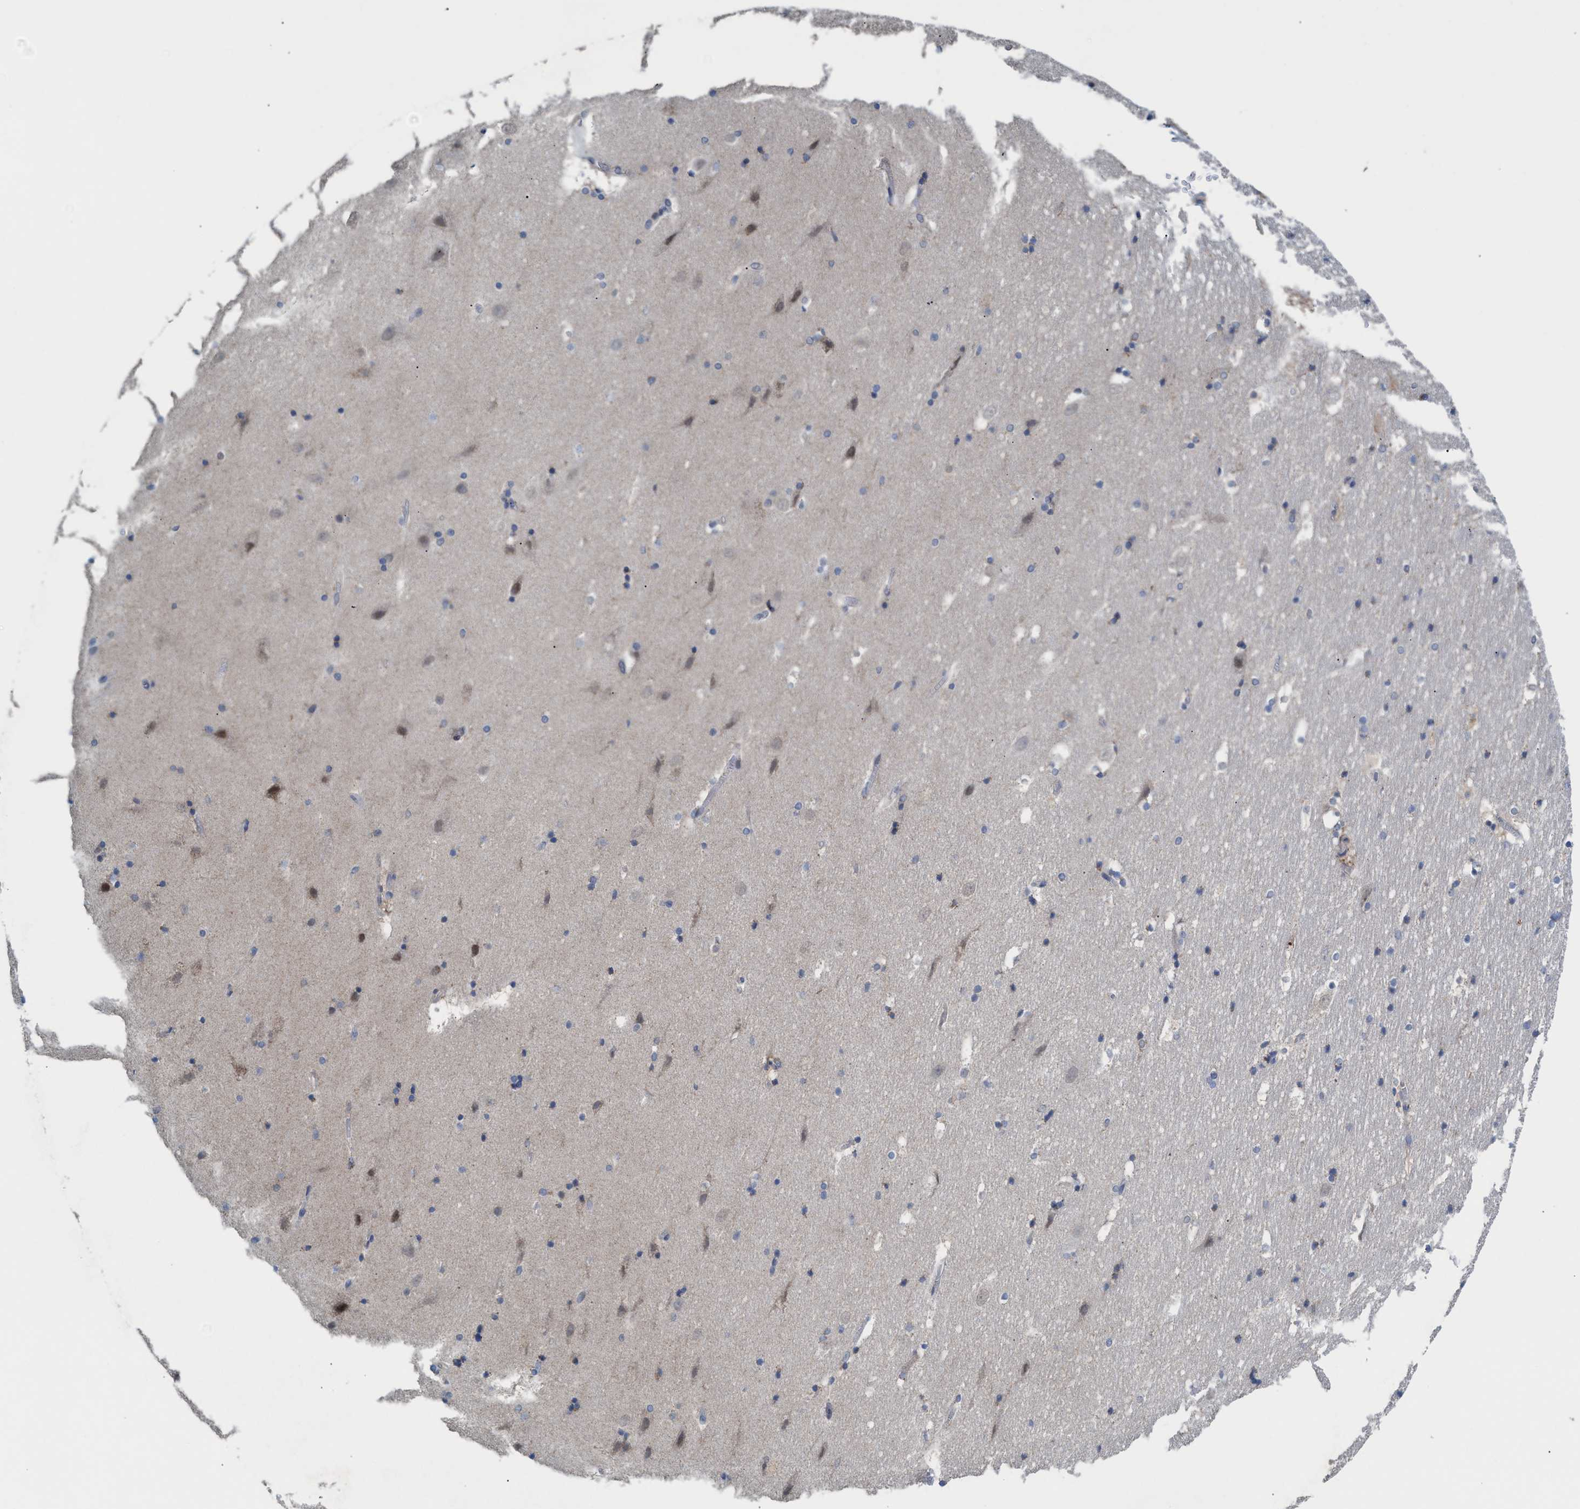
{"staining": {"intensity": "moderate", "quantity": "<25%", "location": "nuclear"}, "tissue": "hippocampus", "cell_type": "Glial cells", "image_type": "normal", "snomed": [{"axis": "morphology", "description": "Normal tissue, NOS"}, {"axis": "topography", "description": "Hippocampus"}], "caption": "High-magnification brightfield microscopy of benign hippocampus stained with DAB (3,3'-diaminobenzidine) (brown) and counterstained with hematoxylin (blue). glial cells exhibit moderate nuclear positivity is seen in about<25% of cells. (DAB IHC, brown staining for protein, blue staining for nuclei).", "gene": "MRM1", "patient": {"sex": "male", "age": 45}}